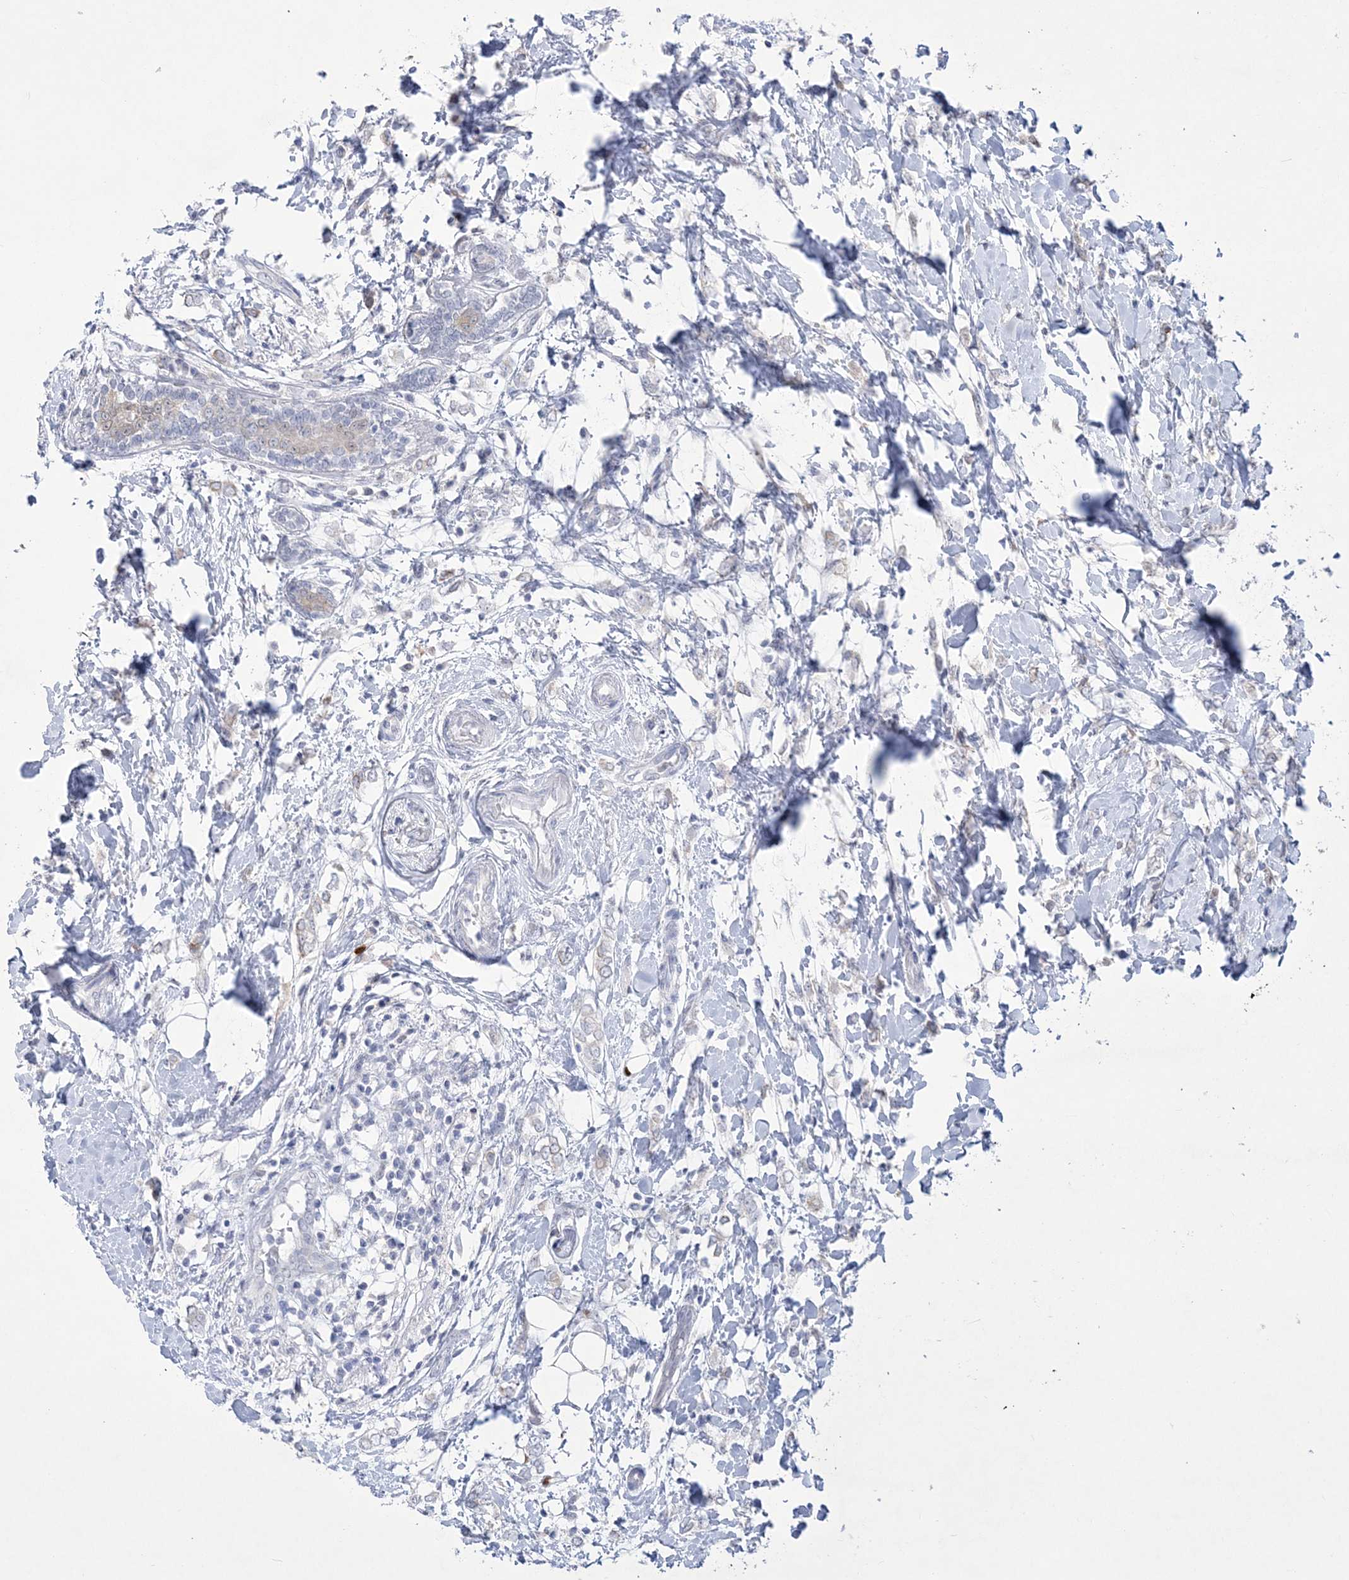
{"staining": {"intensity": "negative", "quantity": "none", "location": "none"}, "tissue": "breast cancer", "cell_type": "Tumor cells", "image_type": "cancer", "snomed": [{"axis": "morphology", "description": "Normal tissue, NOS"}, {"axis": "morphology", "description": "Lobular carcinoma"}, {"axis": "topography", "description": "Breast"}], "caption": "A high-resolution image shows immunohistochemistry (IHC) staining of breast cancer, which shows no significant staining in tumor cells.", "gene": "WDR27", "patient": {"sex": "female", "age": 47}}